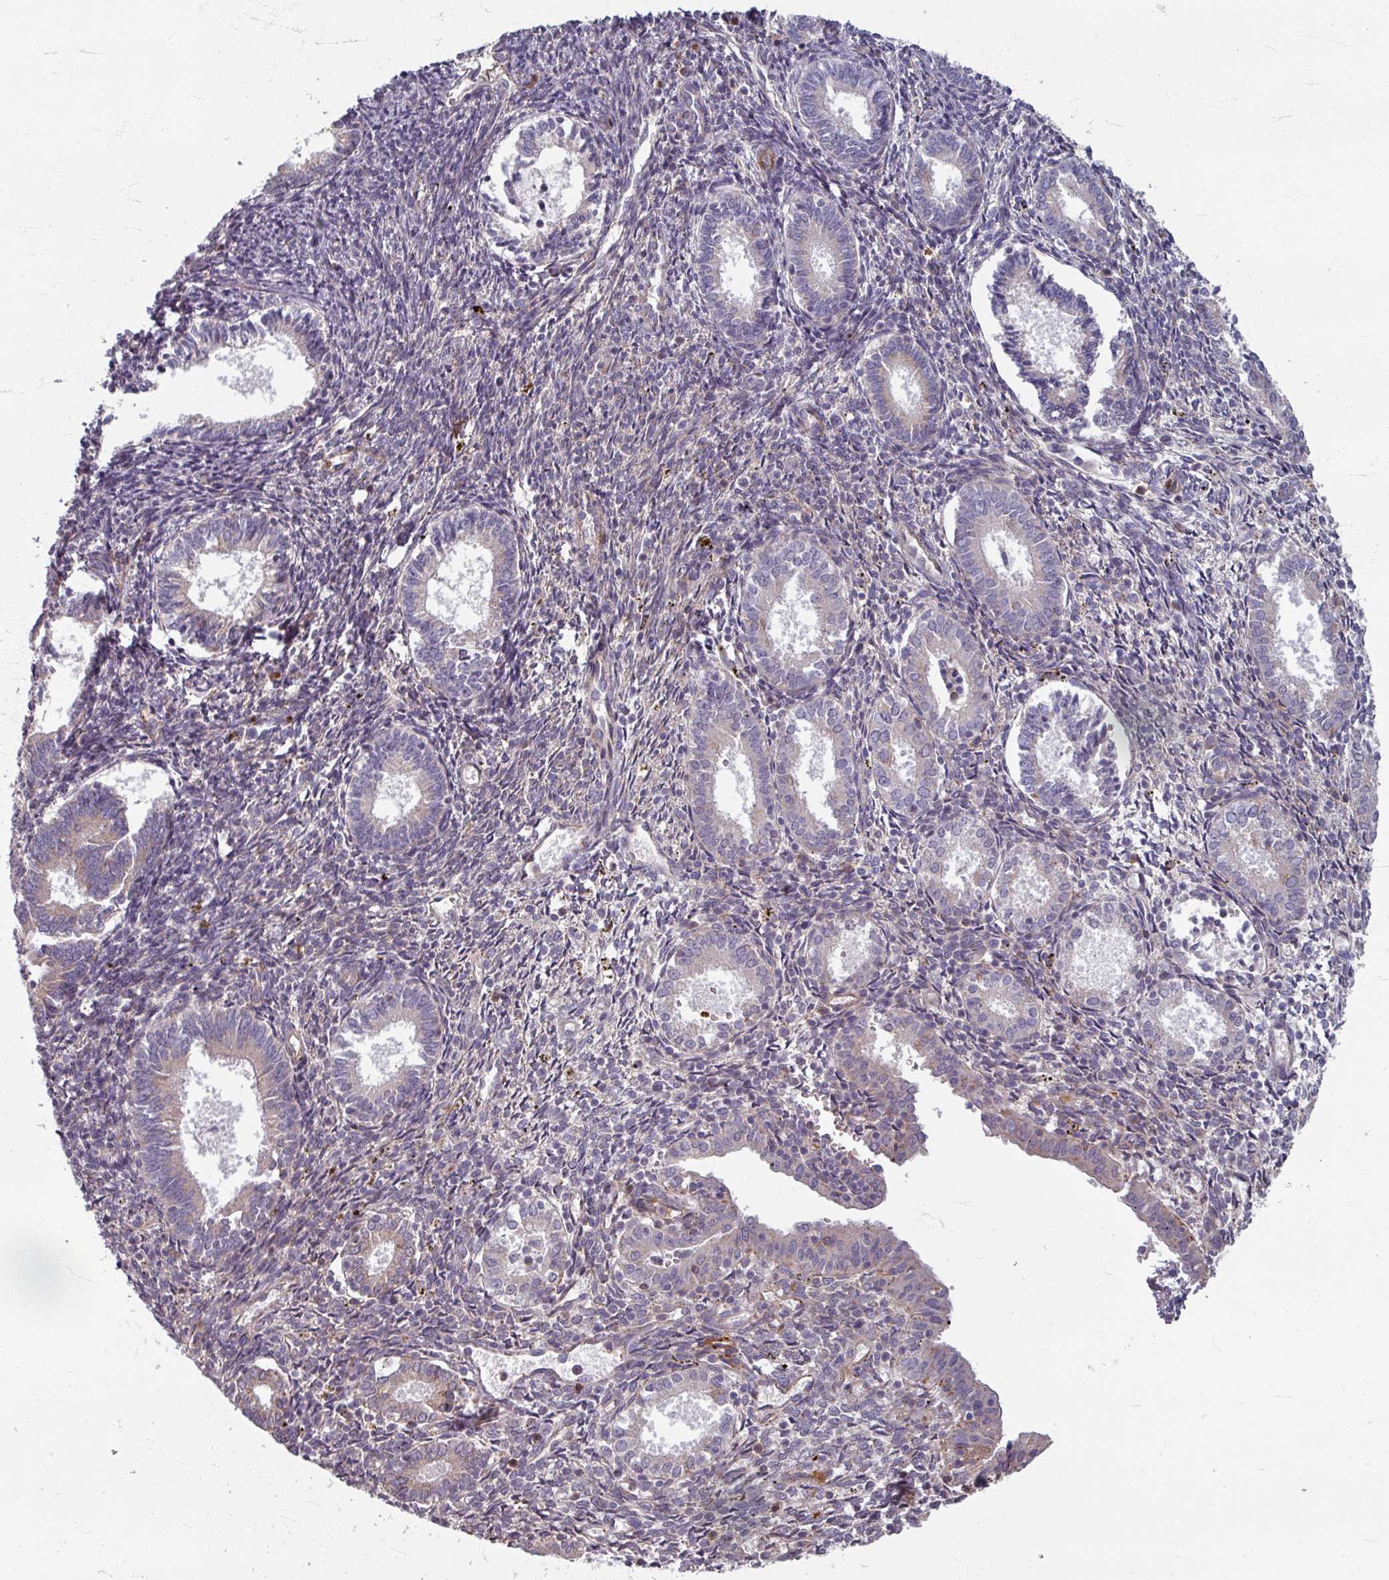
{"staining": {"intensity": "negative", "quantity": "none", "location": "none"}, "tissue": "endometrium", "cell_type": "Cells in endometrial stroma", "image_type": "normal", "snomed": [{"axis": "morphology", "description": "Normal tissue, NOS"}, {"axis": "topography", "description": "Endometrium"}], "caption": "IHC of normal endometrium shows no positivity in cells in endometrial stroma. (DAB IHC with hematoxylin counter stain).", "gene": "GABARAPL1", "patient": {"sex": "female", "age": 41}}